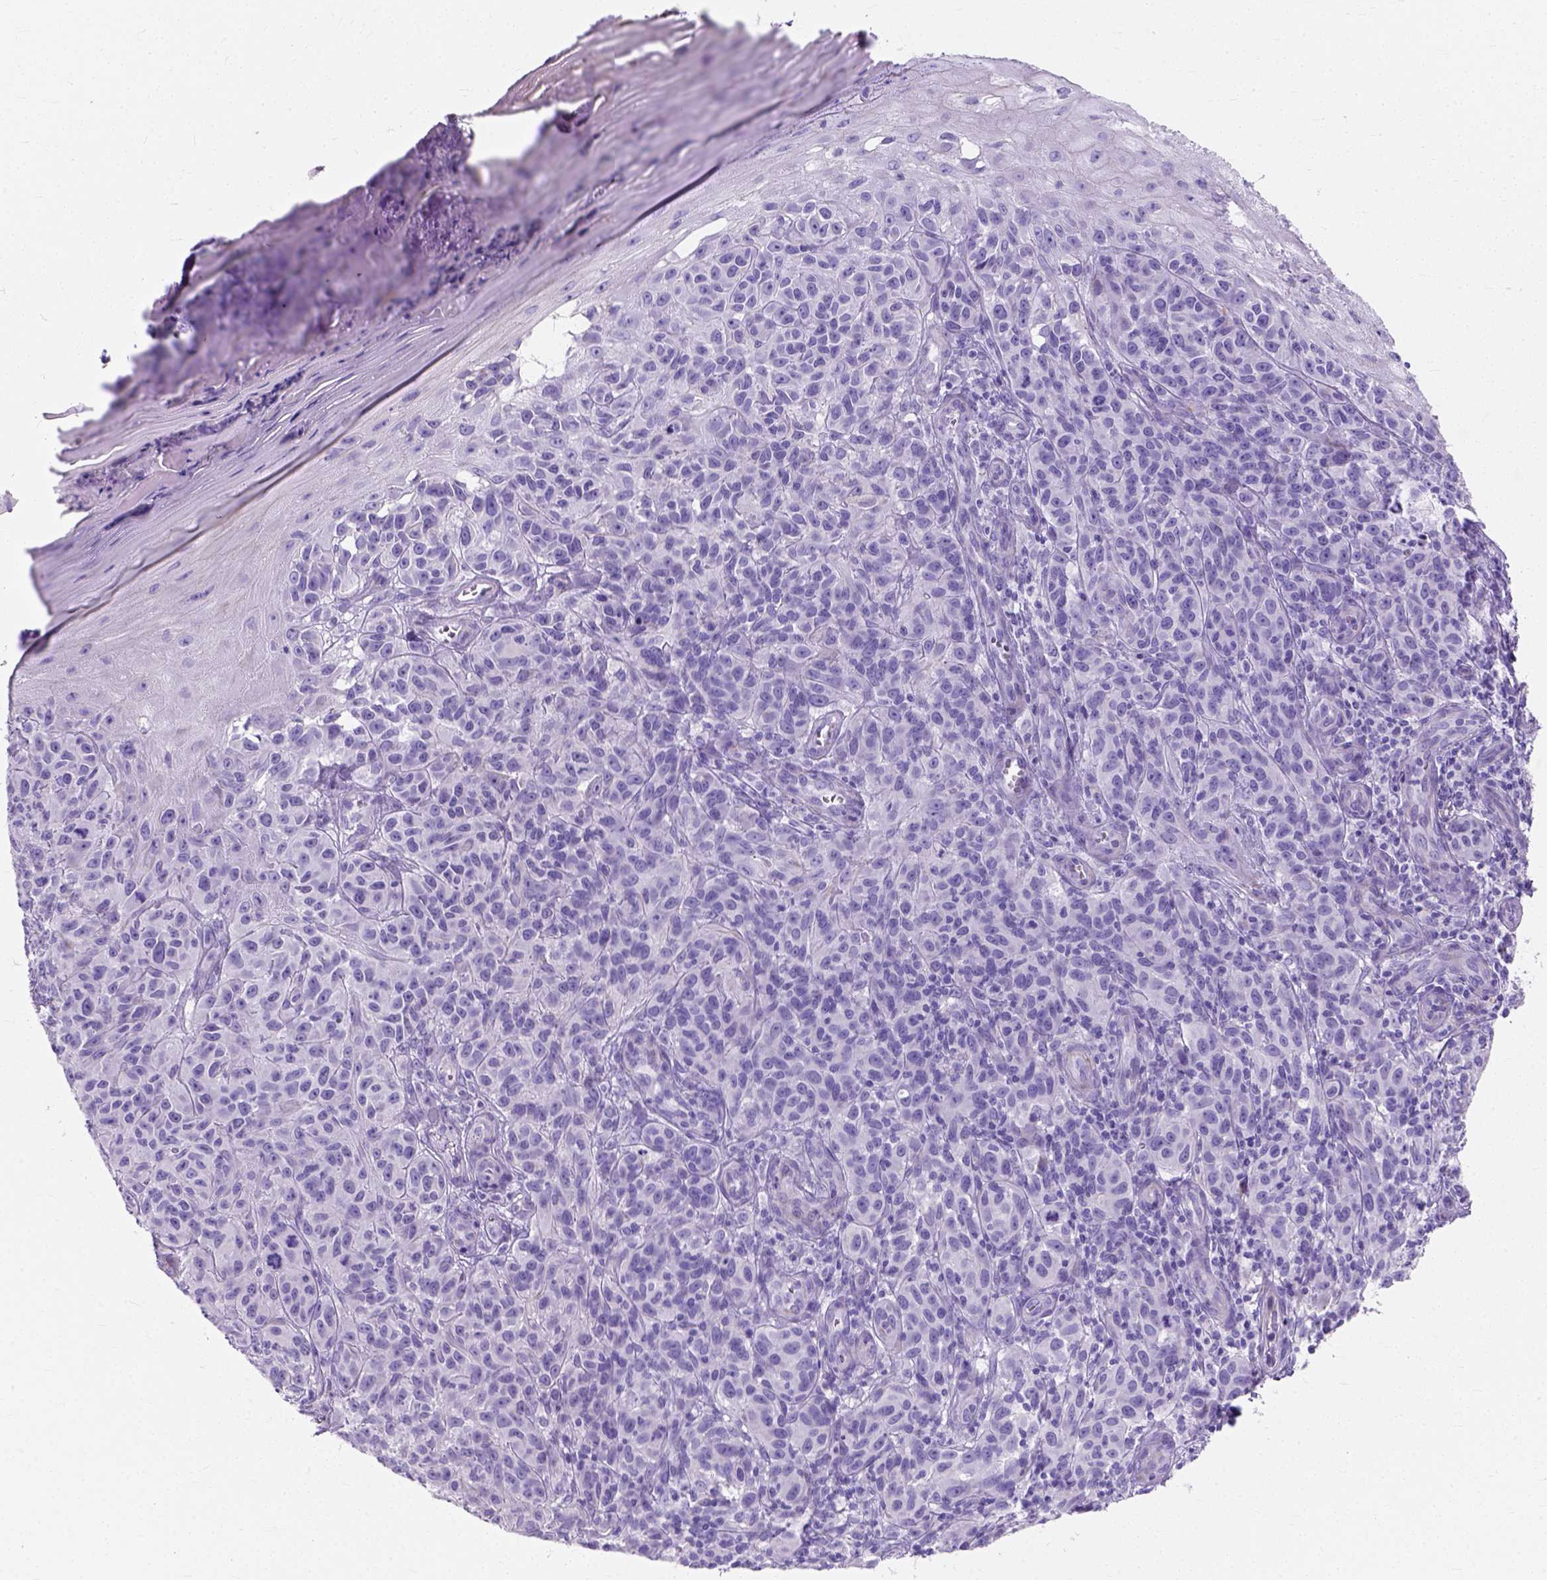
{"staining": {"intensity": "negative", "quantity": "none", "location": "none"}, "tissue": "melanoma", "cell_type": "Tumor cells", "image_type": "cancer", "snomed": [{"axis": "morphology", "description": "Malignant melanoma, NOS"}, {"axis": "topography", "description": "Skin"}], "caption": "DAB (3,3'-diaminobenzidine) immunohistochemical staining of malignant melanoma exhibits no significant expression in tumor cells.", "gene": "MYH15", "patient": {"sex": "female", "age": 53}}